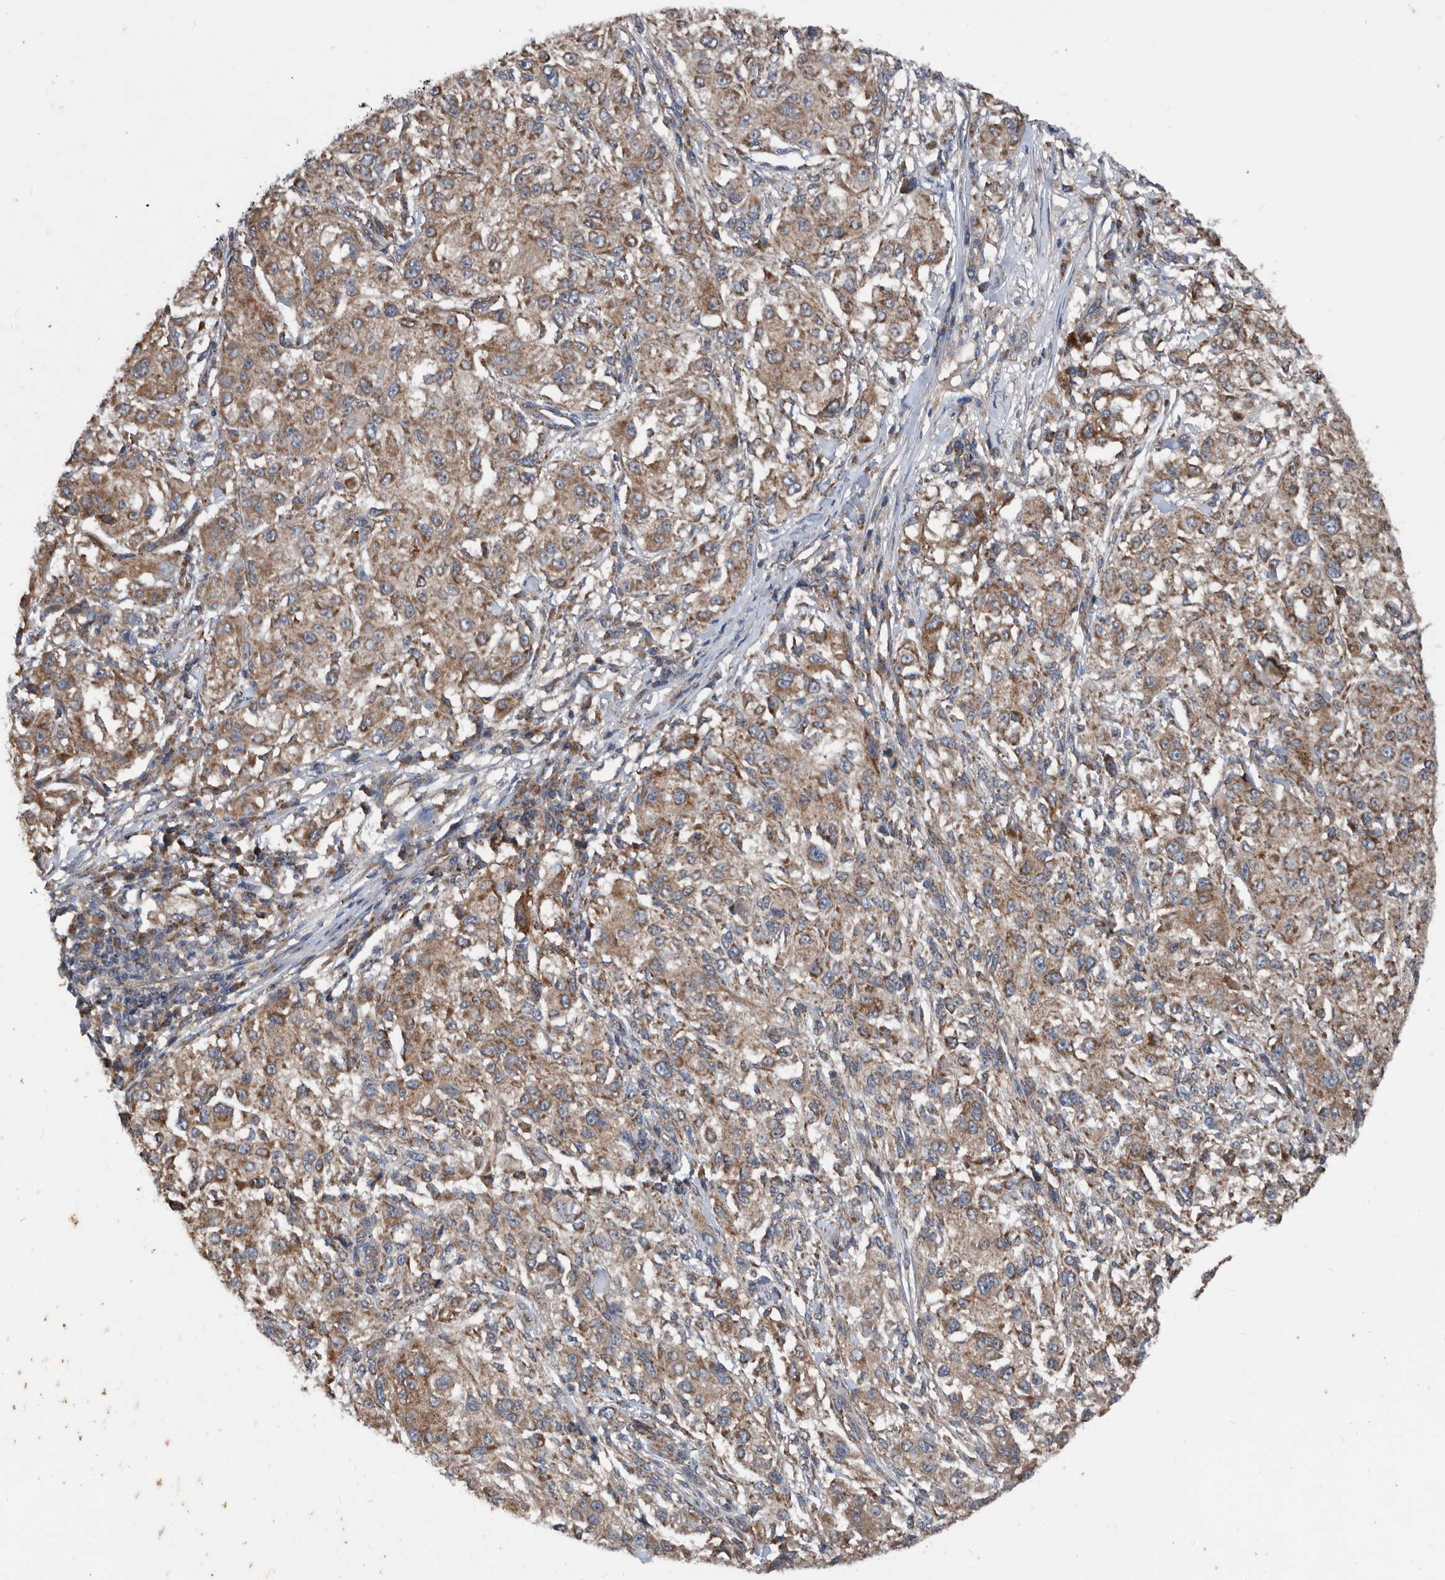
{"staining": {"intensity": "moderate", "quantity": ">75%", "location": "cytoplasmic/membranous"}, "tissue": "melanoma", "cell_type": "Tumor cells", "image_type": "cancer", "snomed": [{"axis": "morphology", "description": "Necrosis, NOS"}, {"axis": "morphology", "description": "Malignant melanoma, NOS"}, {"axis": "topography", "description": "Skin"}], "caption": "Malignant melanoma was stained to show a protein in brown. There is medium levels of moderate cytoplasmic/membranous expression in about >75% of tumor cells.", "gene": "AFAP1", "patient": {"sex": "female", "age": 87}}